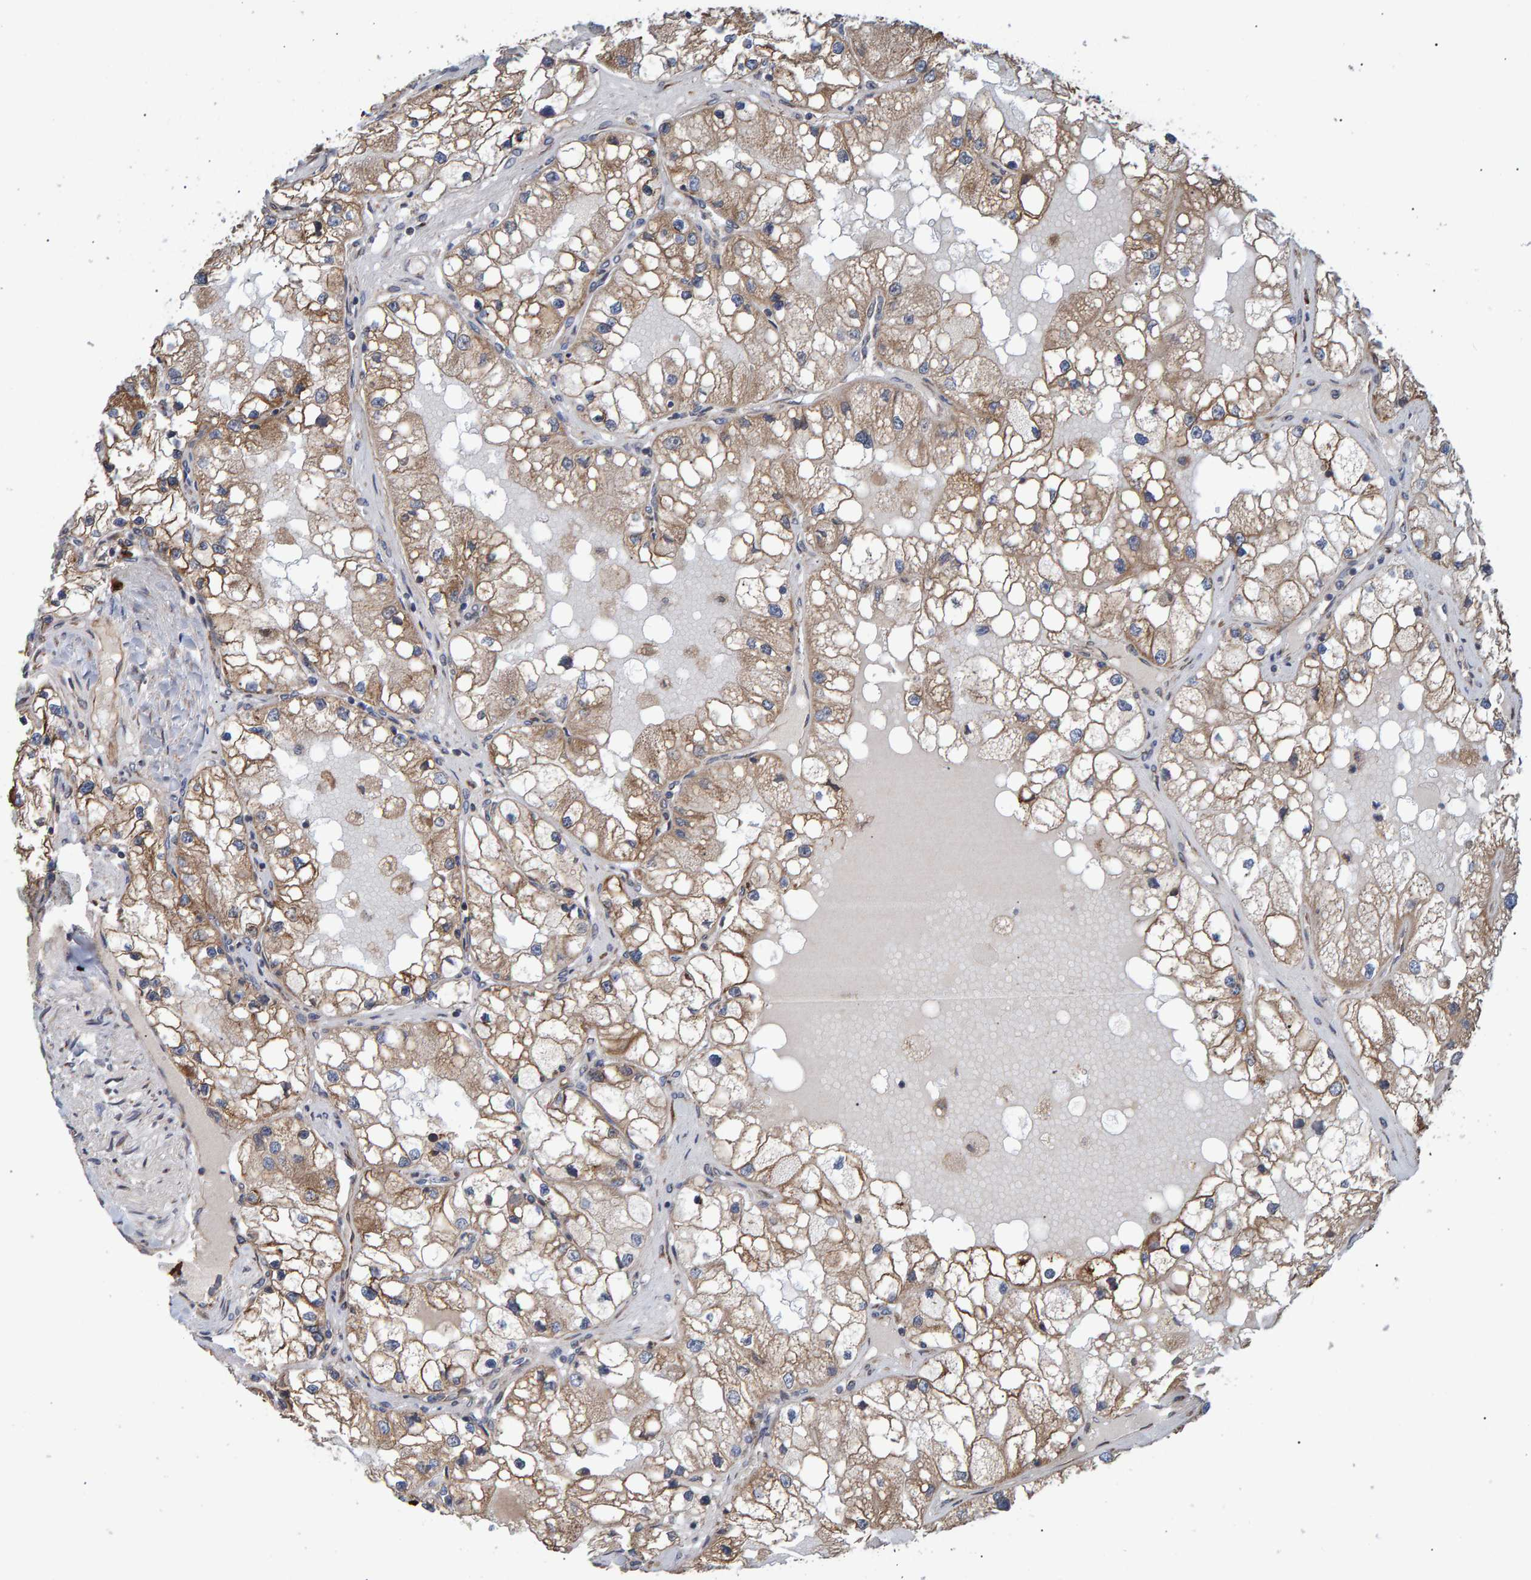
{"staining": {"intensity": "weak", "quantity": ">75%", "location": "cytoplasmic/membranous"}, "tissue": "renal cancer", "cell_type": "Tumor cells", "image_type": "cancer", "snomed": [{"axis": "morphology", "description": "Adenocarcinoma, NOS"}, {"axis": "topography", "description": "Kidney"}], "caption": "Immunohistochemical staining of renal cancer displays low levels of weak cytoplasmic/membranous protein positivity in approximately >75% of tumor cells. The staining is performed using DAB brown chromogen to label protein expression. The nuclei are counter-stained blue using hematoxylin.", "gene": "FAM117A", "patient": {"sex": "male", "age": 68}}